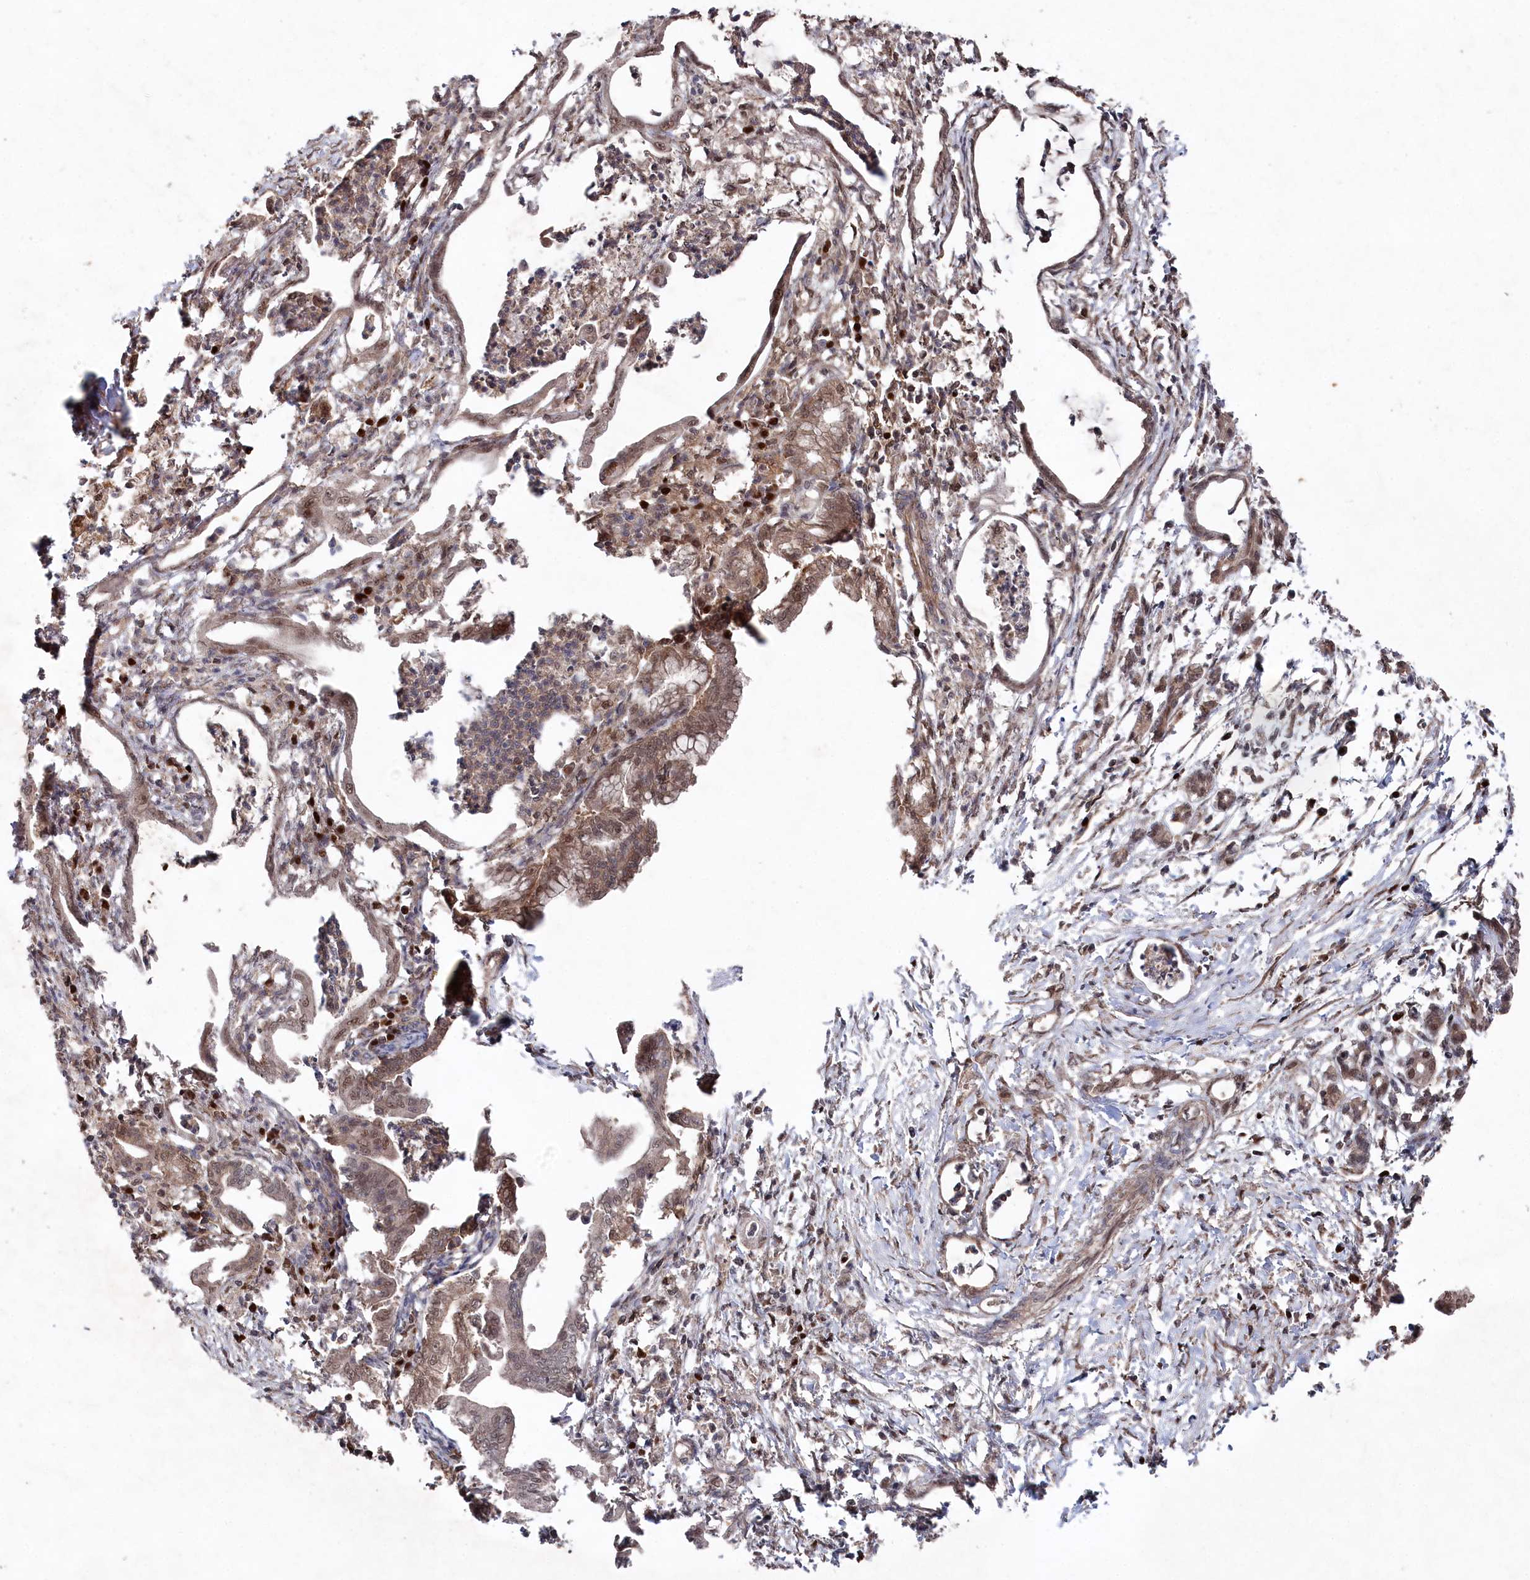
{"staining": {"intensity": "weak", "quantity": "25%-75%", "location": "cytoplasmic/membranous,nuclear"}, "tissue": "pancreatic cancer", "cell_type": "Tumor cells", "image_type": "cancer", "snomed": [{"axis": "morphology", "description": "Adenocarcinoma, NOS"}, {"axis": "topography", "description": "Pancreas"}], "caption": "Approximately 25%-75% of tumor cells in human pancreatic adenocarcinoma reveal weak cytoplasmic/membranous and nuclear protein positivity as visualized by brown immunohistochemical staining.", "gene": "BORCS7", "patient": {"sex": "female", "age": 55}}